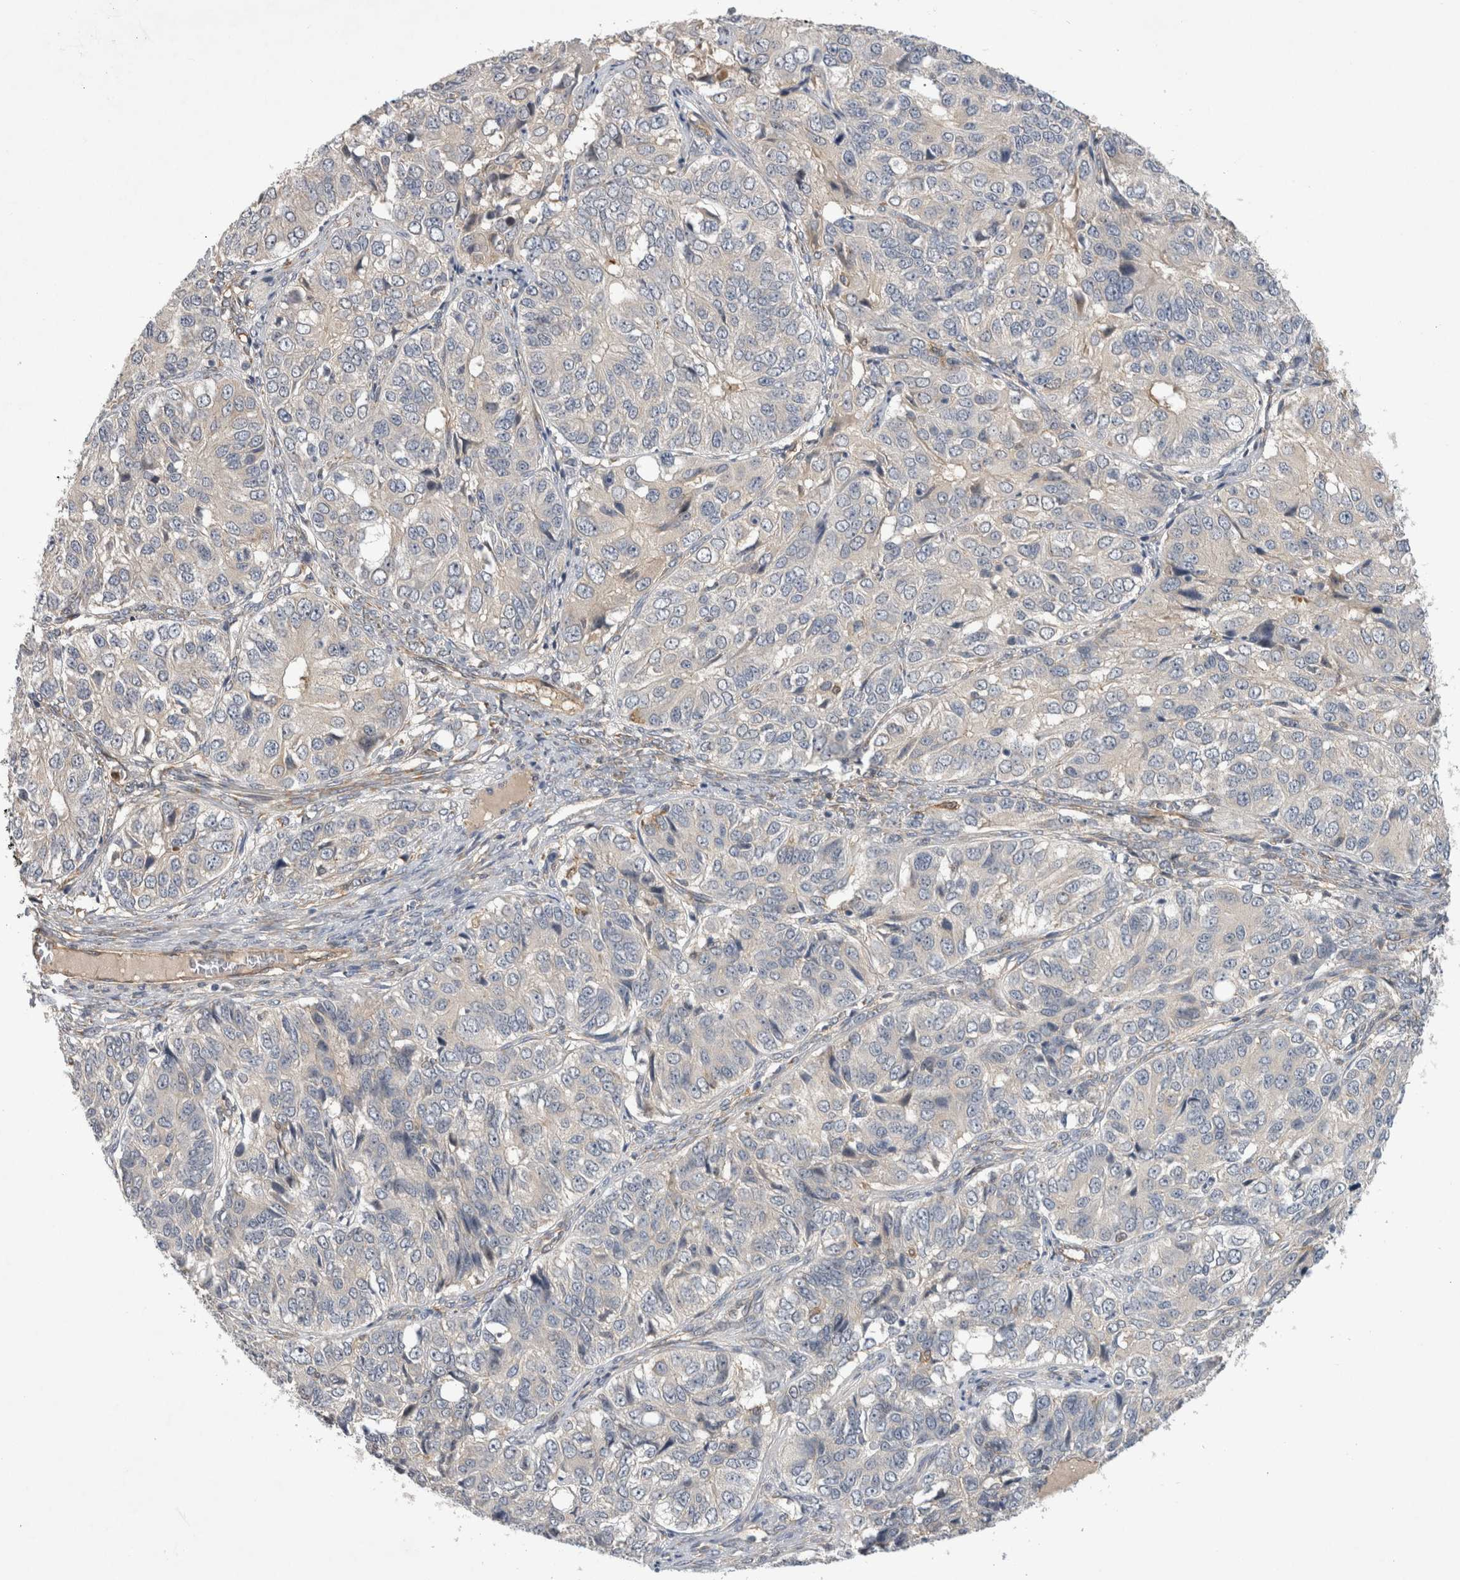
{"staining": {"intensity": "negative", "quantity": "none", "location": "none"}, "tissue": "ovarian cancer", "cell_type": "Tumor cells", "image_type": "cancer", "snomed": [{"axis": "morphology", "description": "Carcinoma, endometroid"}, {"axis": "topography", "description": "Ovary"}], "caption": "Tumor cells show no significant positivity in ovarian cancer.", "gene": "ANKFY1", "patient": {"sex": "female", "age": 51}}